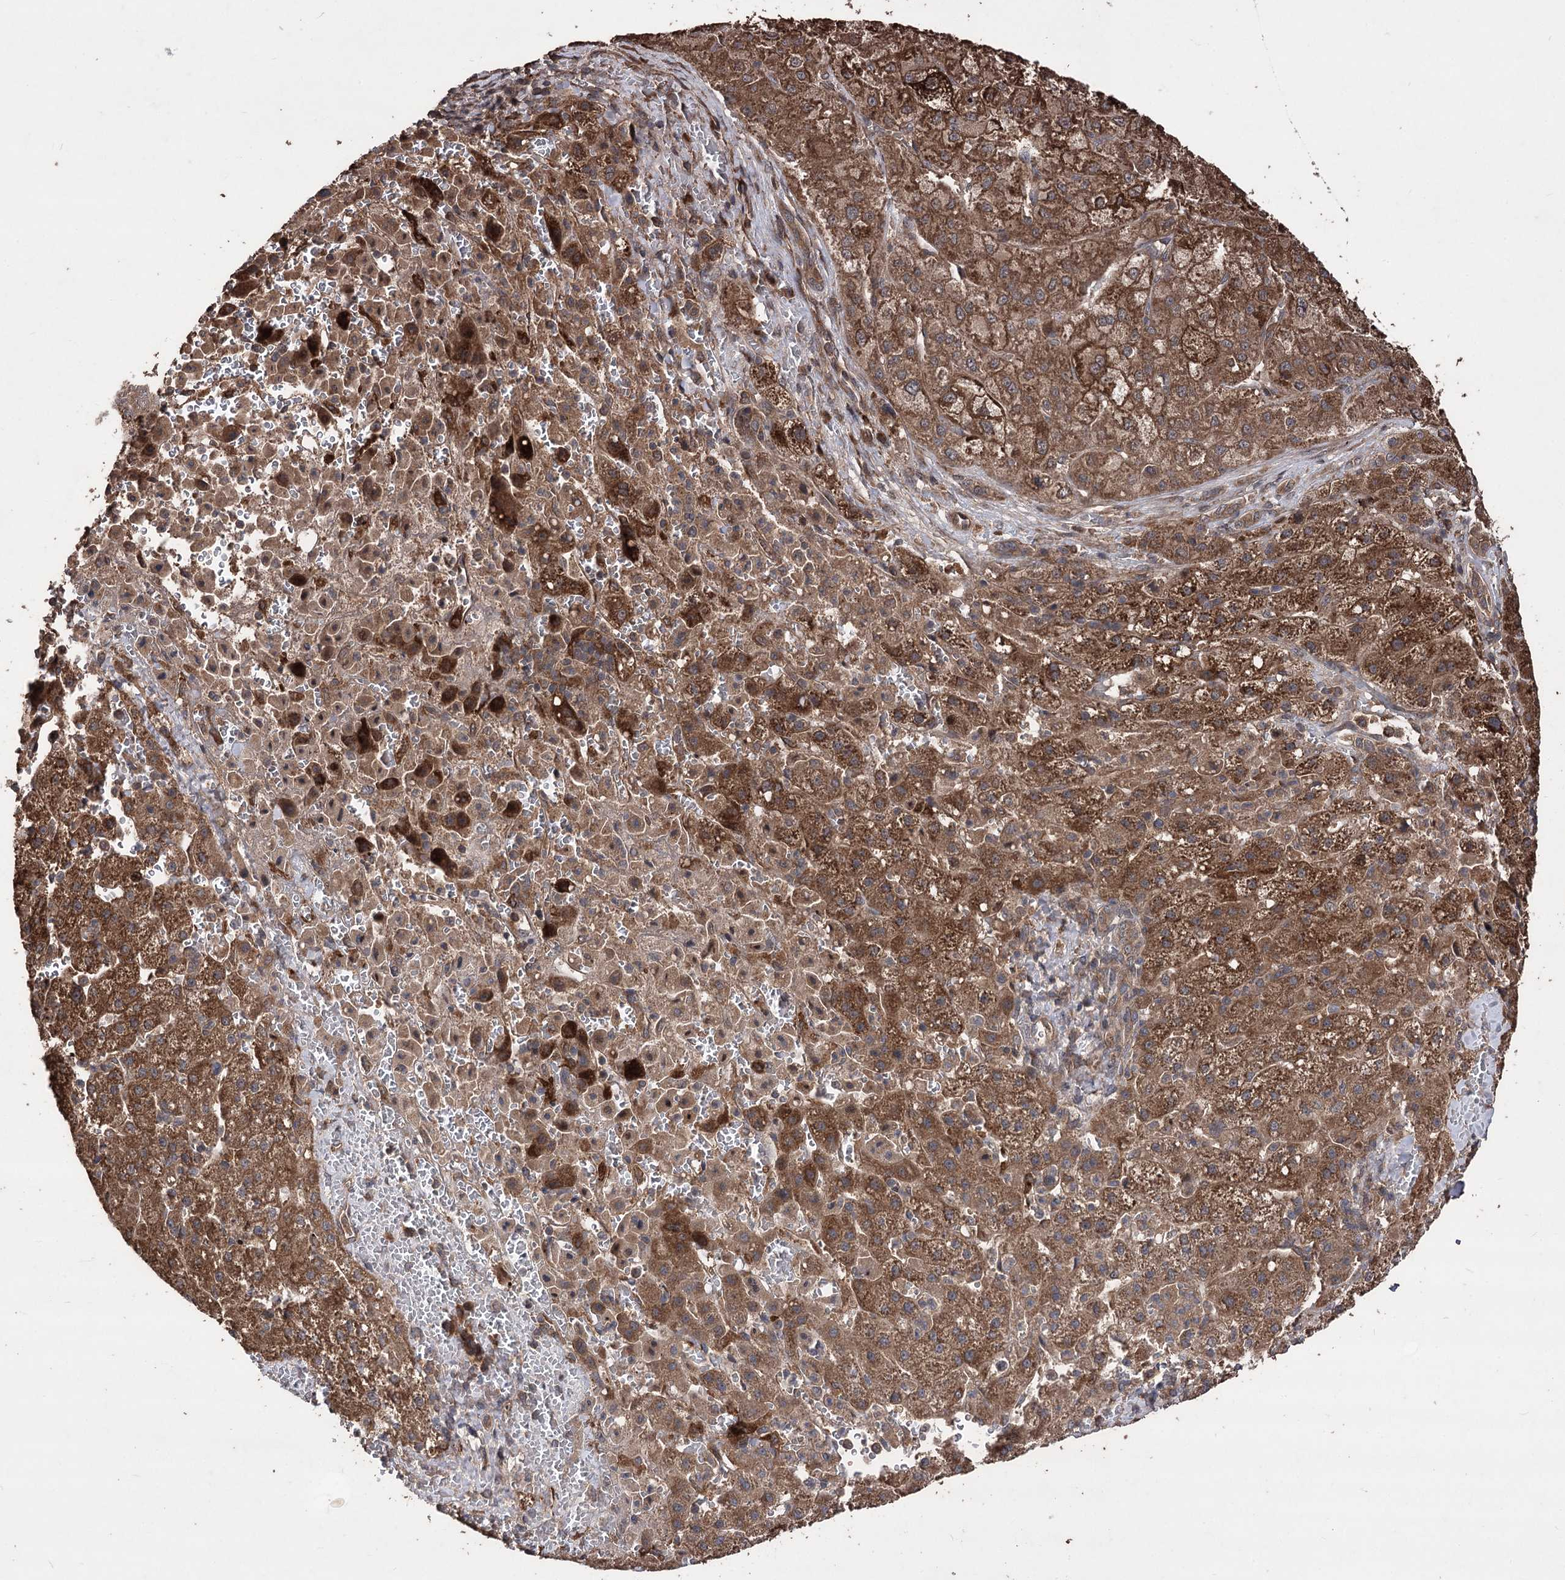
{"staining": {"intensity": "strong", "quantity": ">75%", "location": "cytoplasmic/membranous"}, "tissue": "liver cancer", "cell_type": "Tumor cells", "image_type": "cancer", "snomed": [{"axis": "morphology", "description": "Carcinoma, Hepatocellular, NOS"}, {"axis": "topography", "description": "Liver"}], "caption": "This is a histology image of IHC staining of liver hepatocellular carcinoma, which shows strong expression in the cytoplasmic/membranous of tumor cells.", "gene": "RASSF3", "patient": {"sex": "male", "age": 57}}